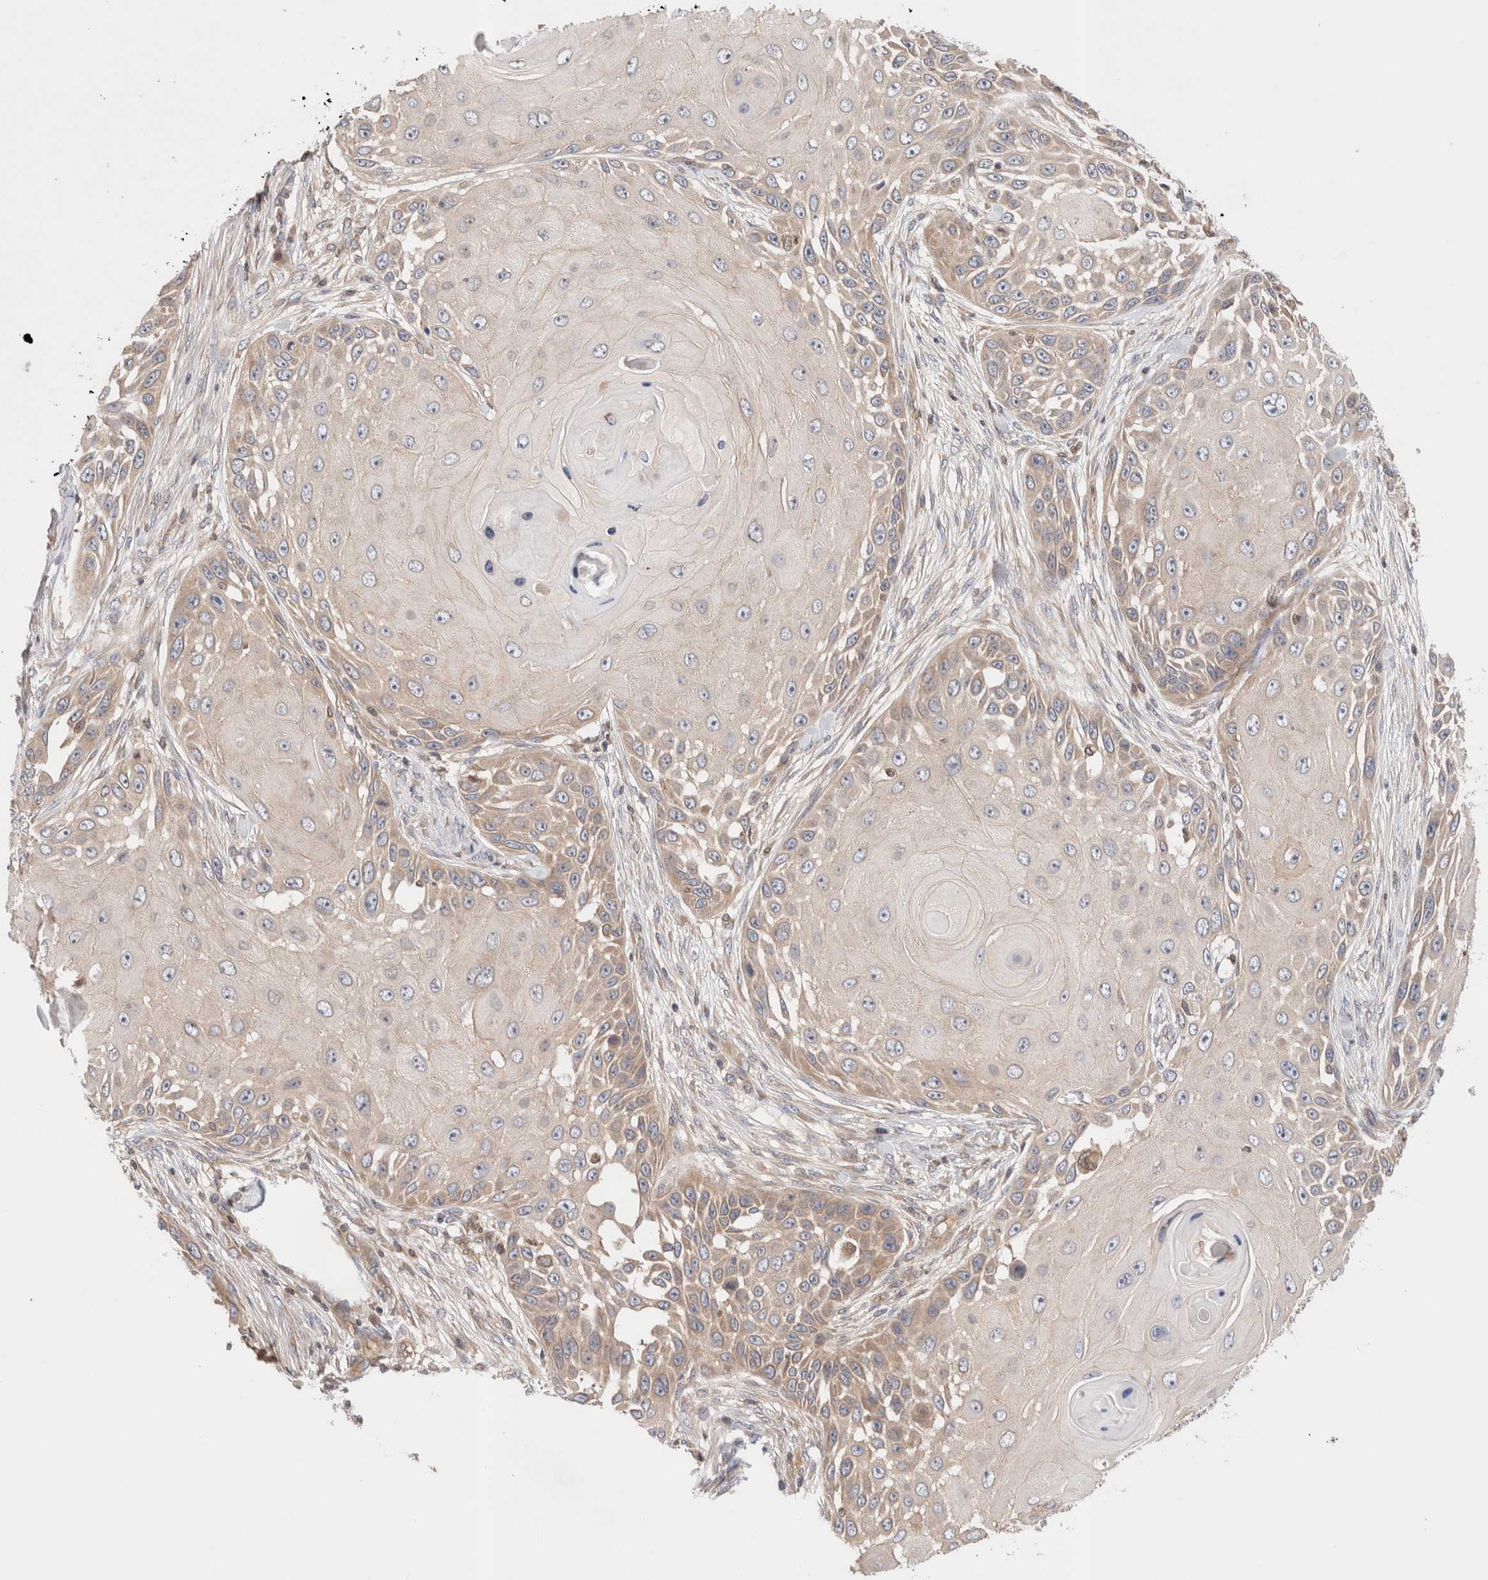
{"staining": {"intensity": "weak", "quantity": "<25%", "location": "cytoplasmic/membranous"}, "tissue": "skin cancer", "cell_type": "Tumor cells", "image_type": "cancer", "snomed": [{"axis": "morphology", "description": "Squamous cell carcinoma, NOS"}, {"axis": "topography", "description": "Skin"}], "caption": "The micrograph demonstrates no significant staining in tumor cells of skin squamous cell carcinoma.", "gene": "SIKE1", "patient": {"sex": "female", "age": 44}}